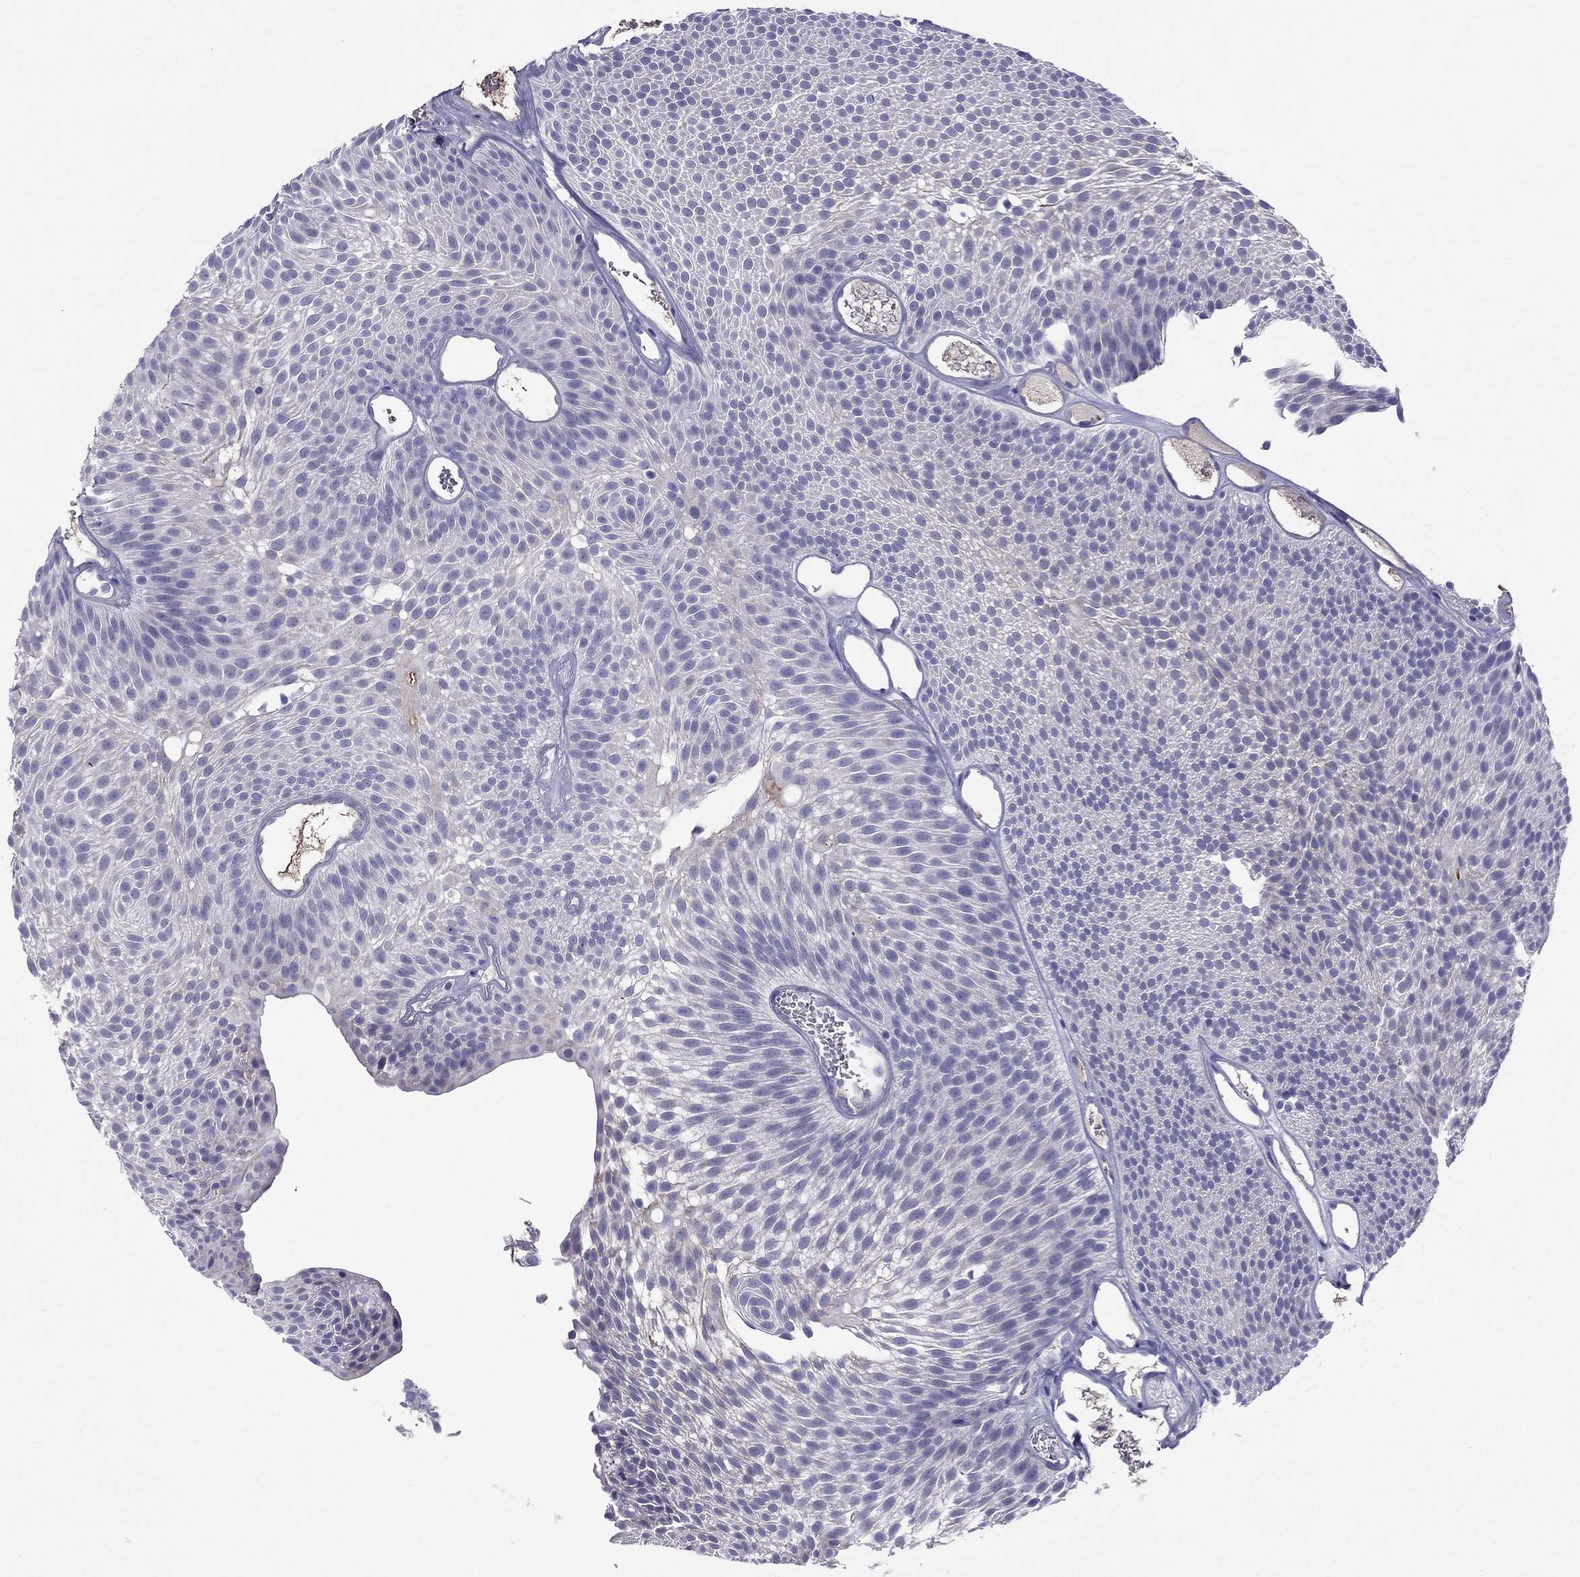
{"staining": {"intensity": "negative", "quantity": "none", "location": "none"}, "tissue": "urothelial cancer", "cell_type": "Tumor cells", "image_type": "cancer", "snomed": [{"axis": "morphology", "description": "Urothelial carcinoma, Low grade"}, {"axis": "topography", "description": "Urinary bladder"}], "caption": "Urothelial carcinoma (low-grade) was stained to show a protein in brown. There is no significant staining in tumor cells.", "gene": "TBC1D21", "patient": {"sex": "male", "age": 52}}